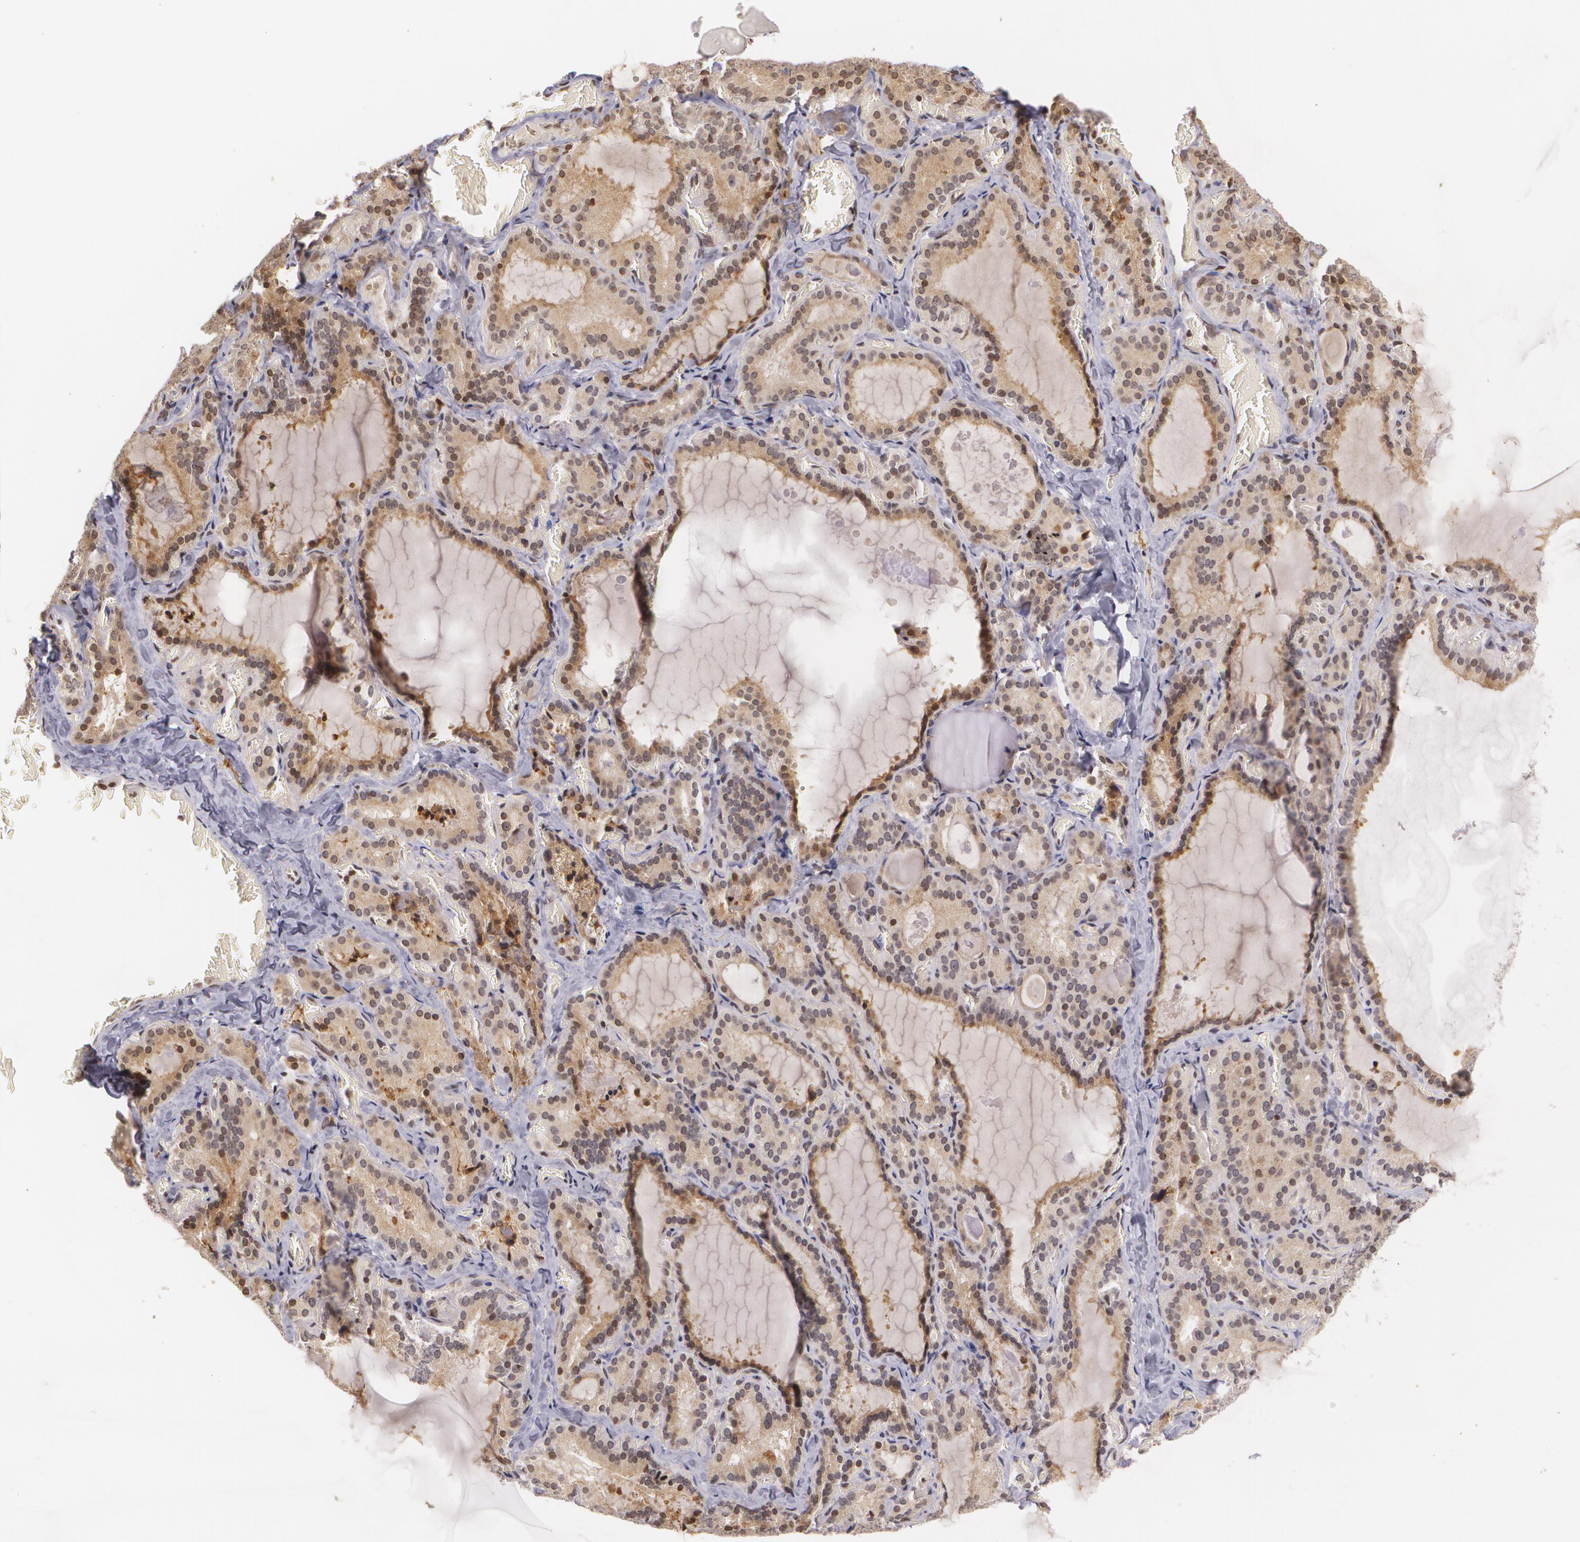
{"staining": {"intensity": "moderate", "quantity": ">75%", "location": "cytoplasmic/membranous,nuclear"}, "tissue": "thyroid gland", "cell_type": "Glandular cells", "image_type": "normal", "snomed": [{"axis": "morphology", "description": "Normal tissue, NOS"}, {"axis": "topography", "description": "Thyroid gland"}], "caption": "High-magnification brightfield microscopy of normal thyroid gland stained with DAB (brown) and counterstained with hematoxylin (blue). glandular cells exhibit moderate cytoplasmic/membranous,nuclear staining is present in about>75% of cells.", "gene": "VAV3", "patient": {"sex": "female", "age": 33}}